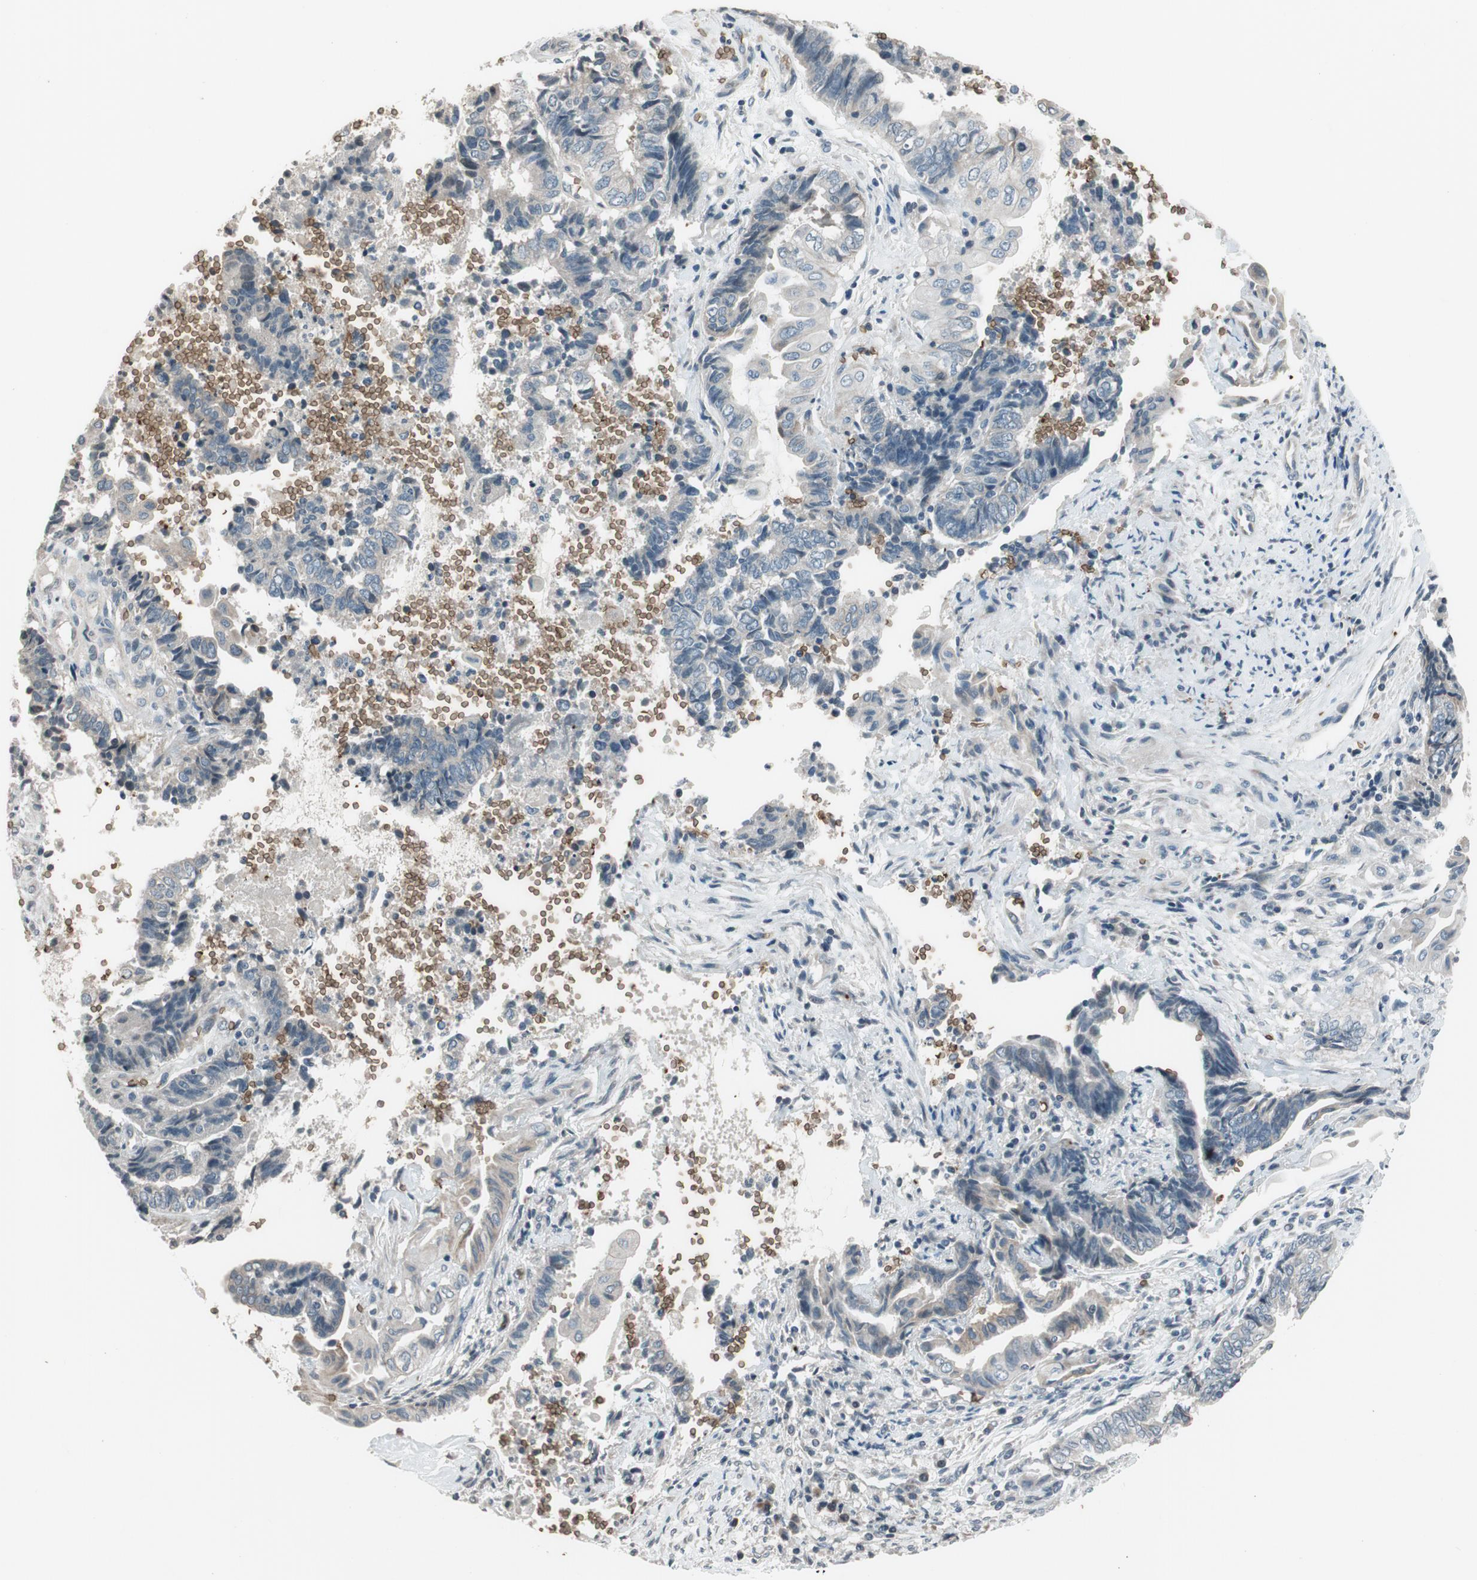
{"staining": {"intensity": "negative", "quantity": "none", "location": "none"}, "tissue": "endometrial cancer", "cell_type": "Tumor cells", "image_type": "cancer", "snomed": [{"axis": "morphology", "description": "Adenocarcinoma, NOS"}, {"axis": "topography", "description": "Uterus"}, {"axis": "topography", "description": "Endometrium"}], "caption": "Immunohistochemistry (IHC) of human endometrial cancer (adenocarcinoma) displays no staining in tumor cells.", "gene": "GYPC", "patient": {"sex": "female", "age": 70}}